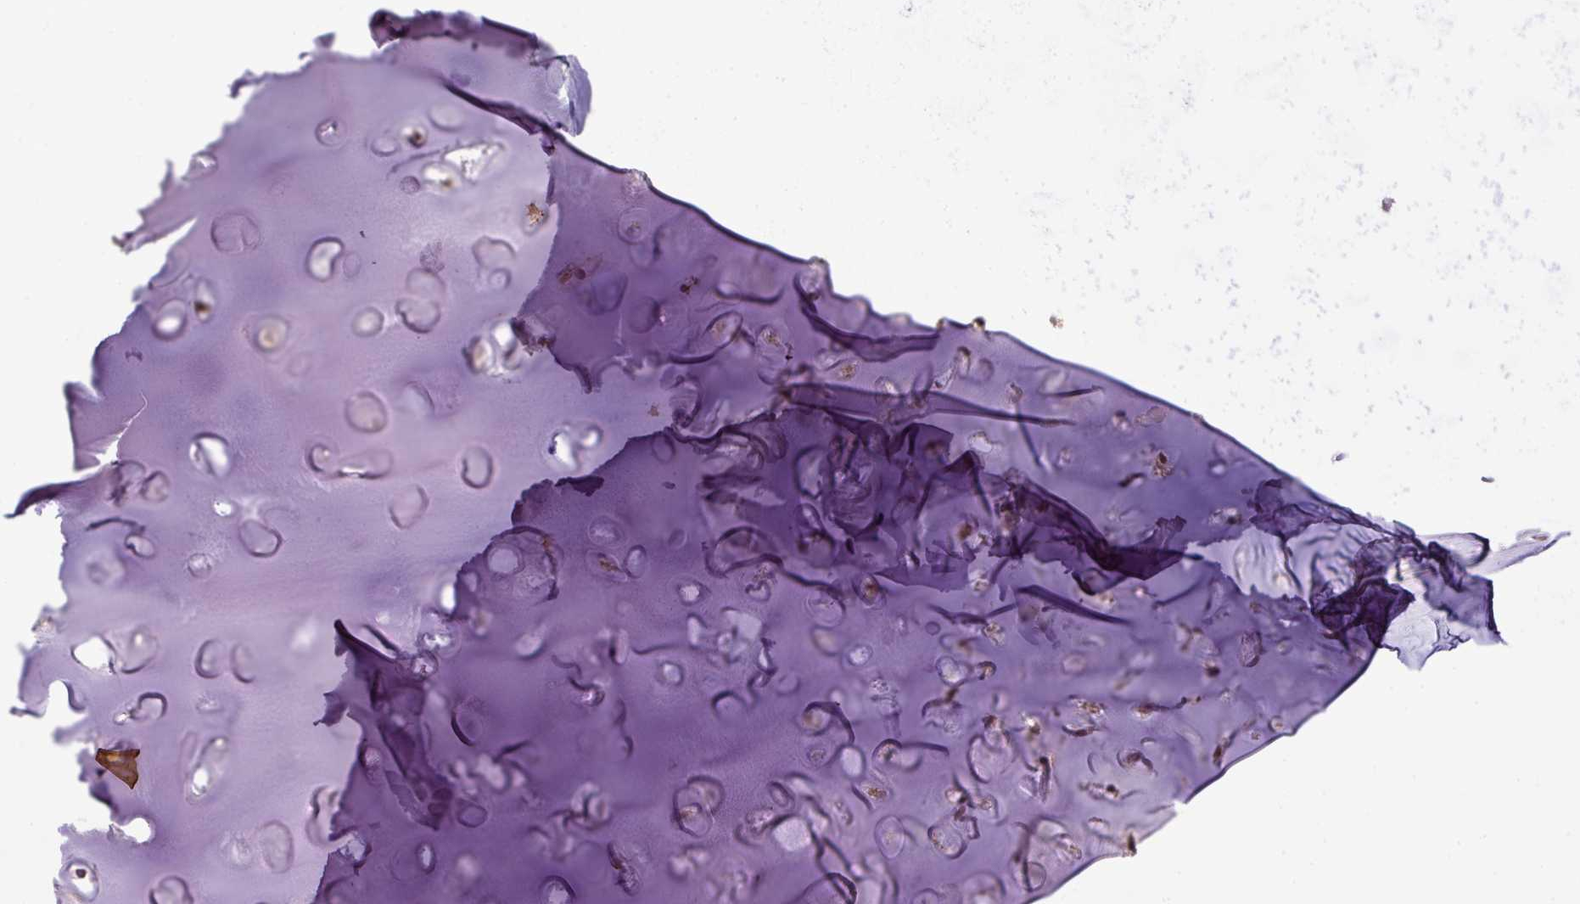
{"staining": {"intensity": "weak", "quantity": "<25%", "location": "cytoplasmic/membranous"}, "tissue": "soft tissue", "cell_type": "Chondrocytes", "image_type": "normal", "snomed": [{"axis": "morphology", "description": "Normal tissue, NOS"}, {"axis": "topography", "description": "Cartilage tissue"}, {"axis": "topography", "description": "Nasopharynx"}, {"axis": "topography", "description": "Thyroid gland"}], "caption": "Immunohistochemistry of normal soft tissue exhibits no expression in chondrocytes. (DAB immunohistochemistry visualized using brightfield microscopy, high magnification).", "gene": "ATAT1", "patient": {"sex": "male", "age": 63}}